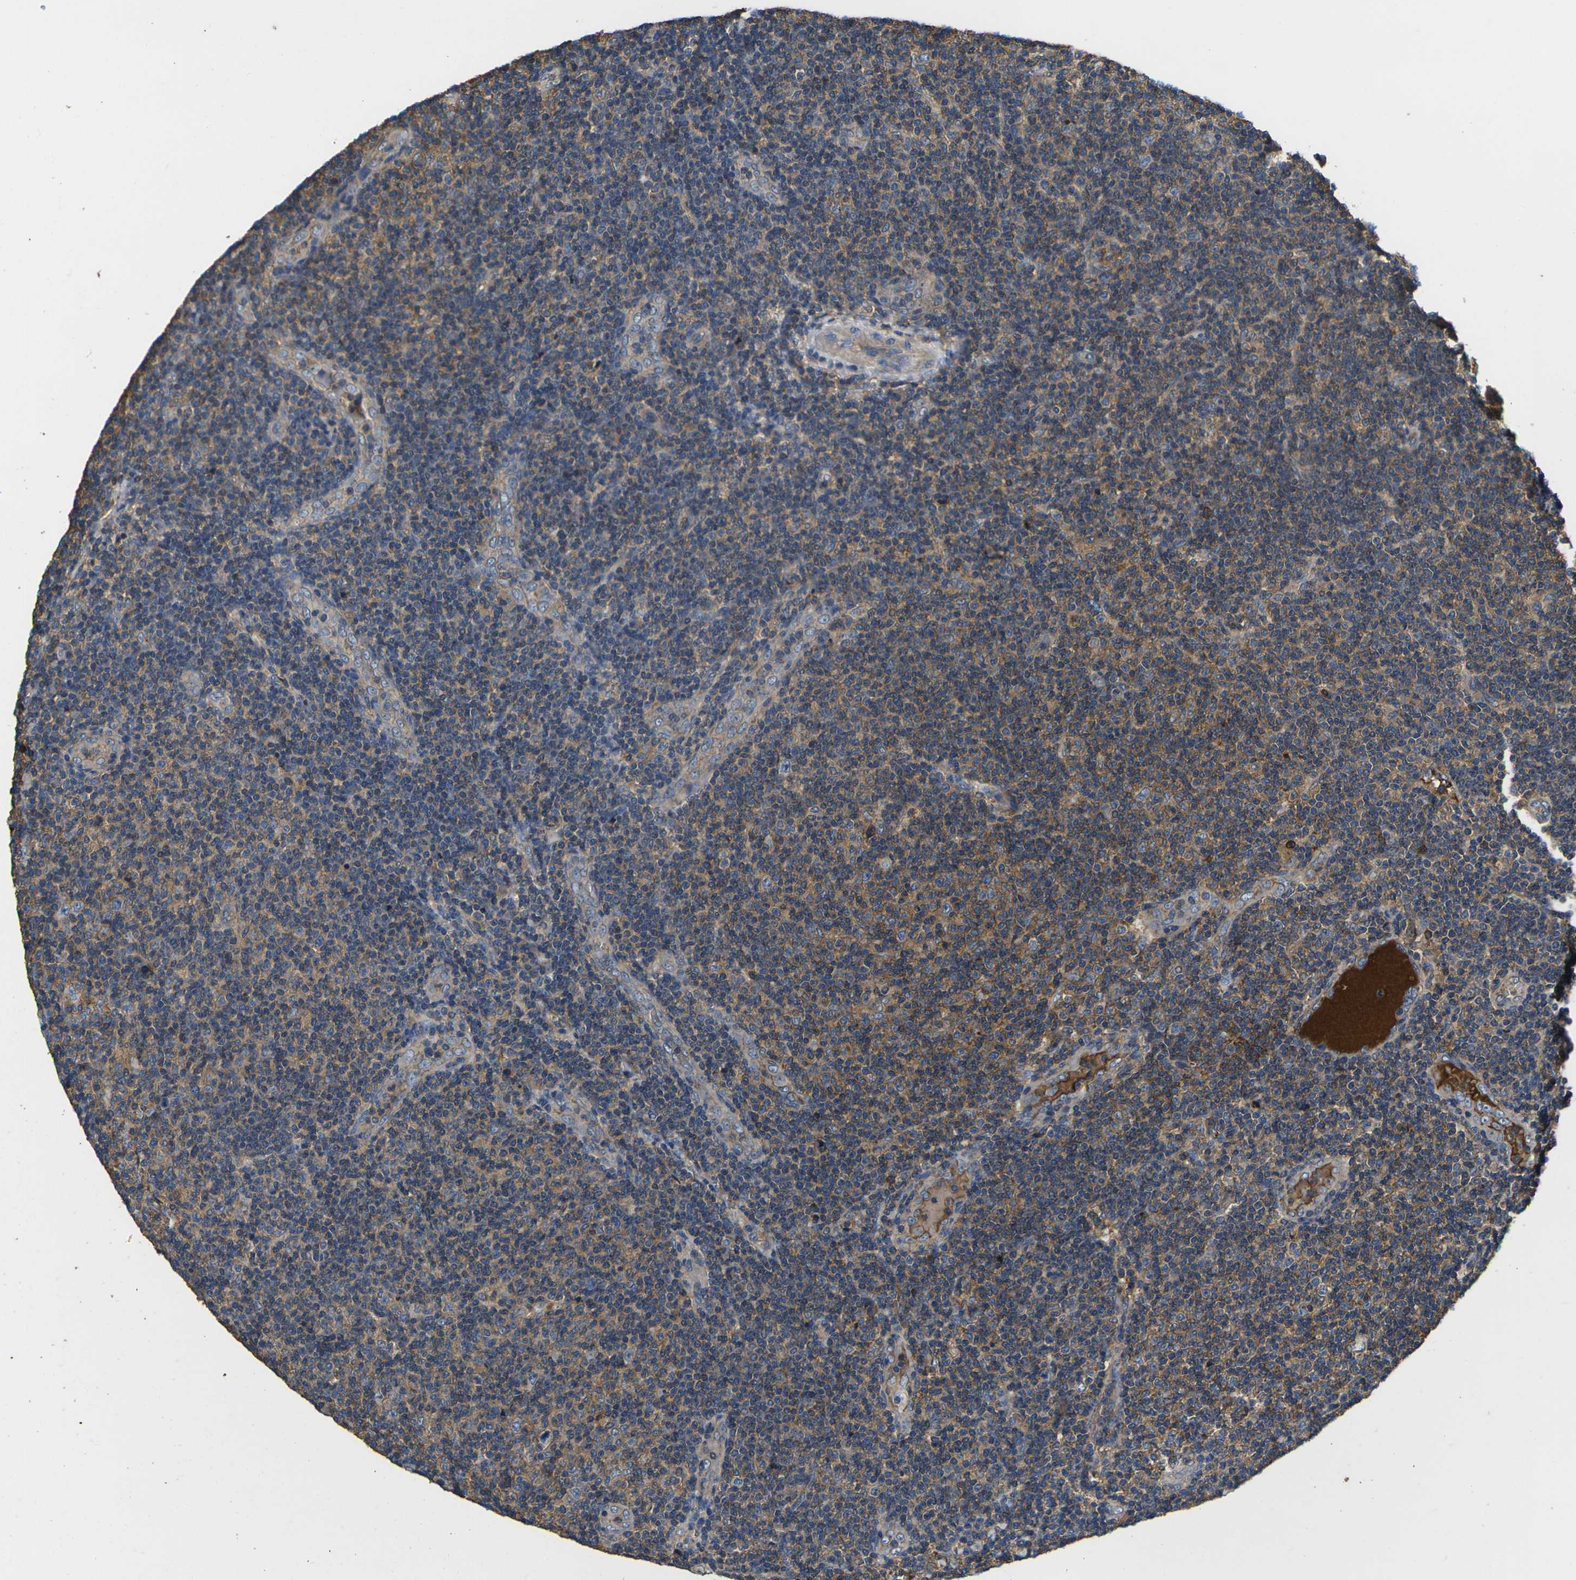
{"staining": {"intensity": "moderate", "quantity": ">75%", "location": "cytoplasmic/membranous"}, "tissue": "lymphoma", "cell_type": "Tumor cells", "image_type": "cancer", "snomed": [{"axis": "morphology", "description": "Malignant lymphoma, non-Hodgkin's type, Low grade"}, {"axis": "topography", "description": "Lymph node"}], "caption": "The immunohistochemical stain shows moderate cytoplasmic/membranous expression in tumor cells of lymphoma tissue.", "gene": "HSPG2", "patient": {"sex": "male", "age": 83}}